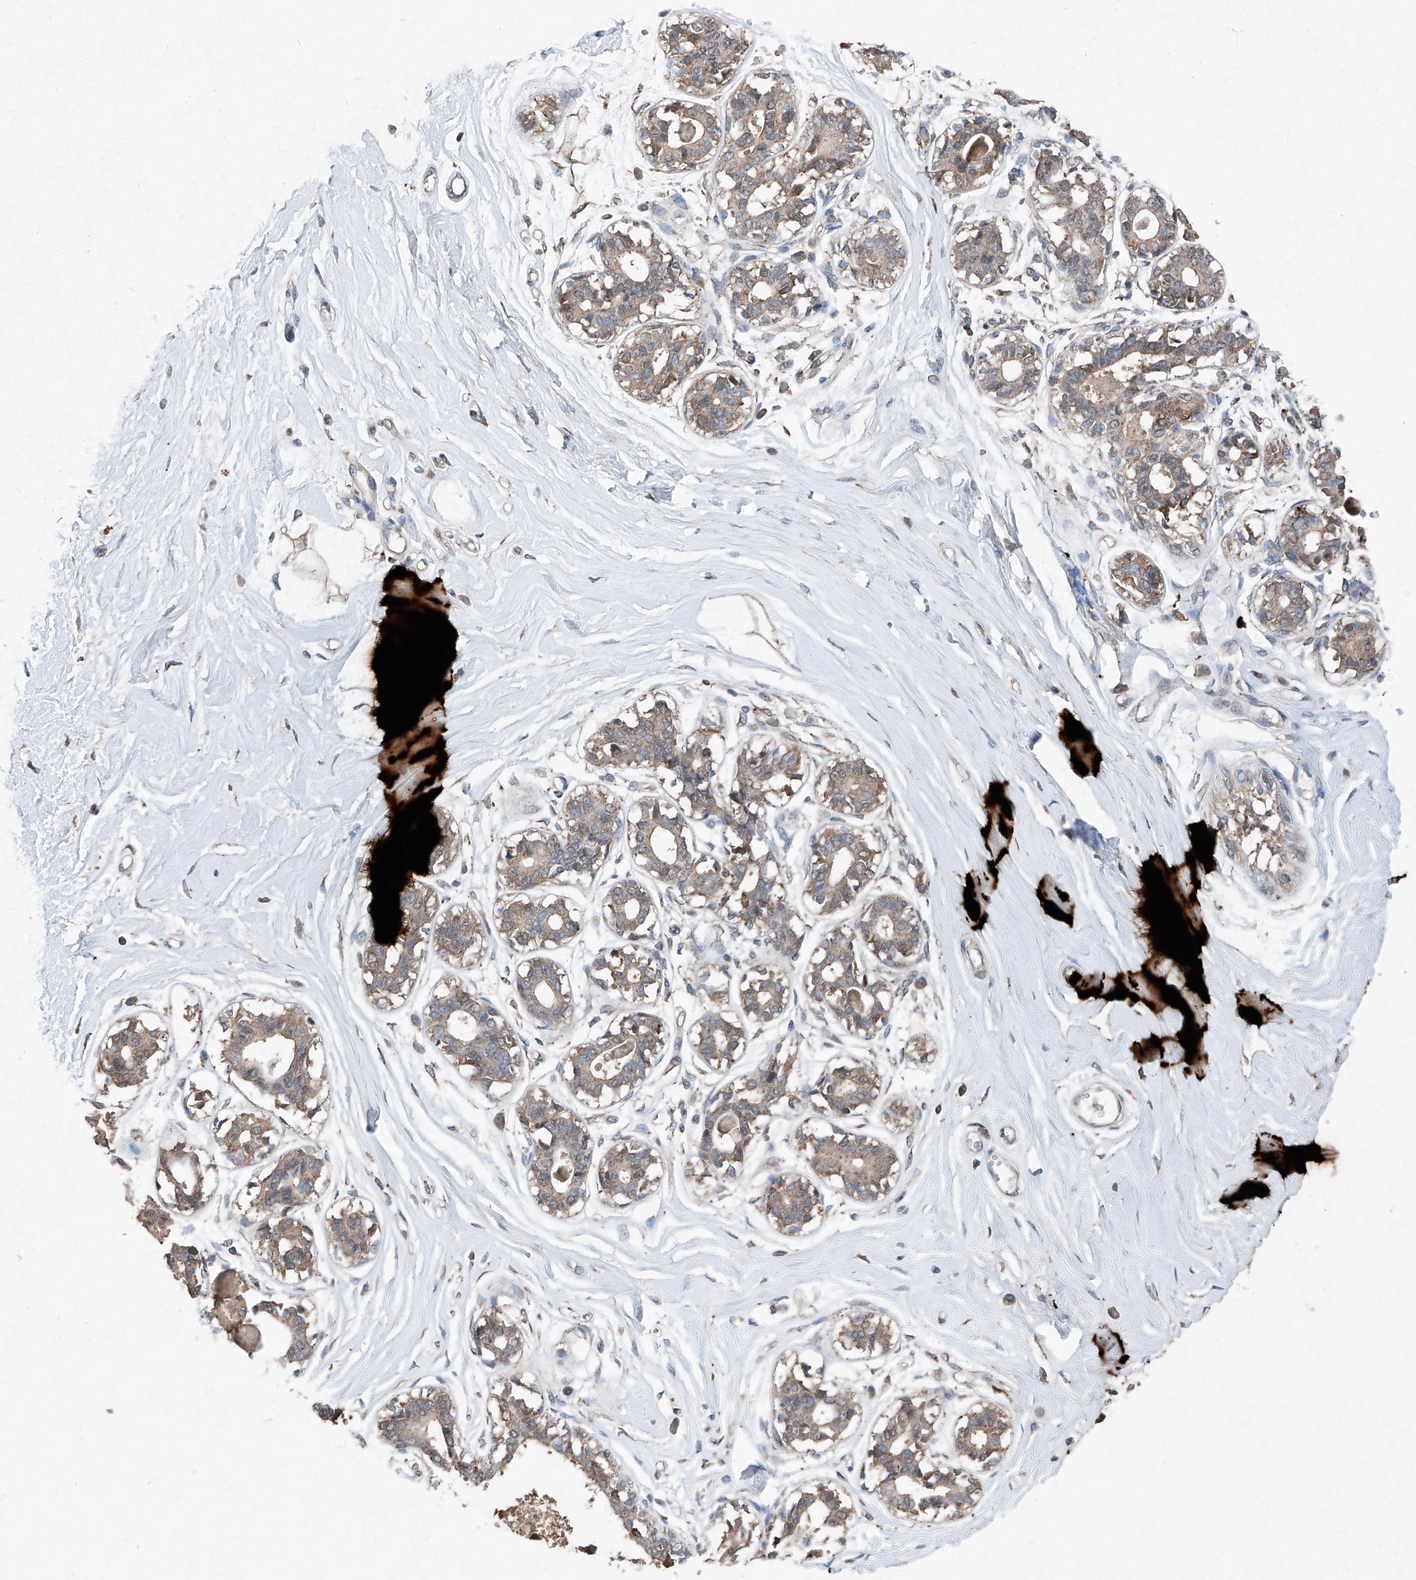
{"staining": {"intensity": "weak", "quantity": ">75%", "location": "cytoplasmic/membranous"}, "tissue": "breast", "cell_type": "Adipocytes", "image_type": "normal", "snomed": [{"axis": "morphology", "description": "Normal tissue, NOS"}, {"axis": "topography", "description": "Breast"}], "caption": "The immunohistochemical stain labels weak cytoplasmic/membranous expression in adipocytes of unremarkable breast. The staining is performed using DAB brown chromogen to label protein expression. The nuclei are counter-stained blue using hematoxylin.", "gene": "RUSC1", "patient": {"sex": "female", "age": 45}}